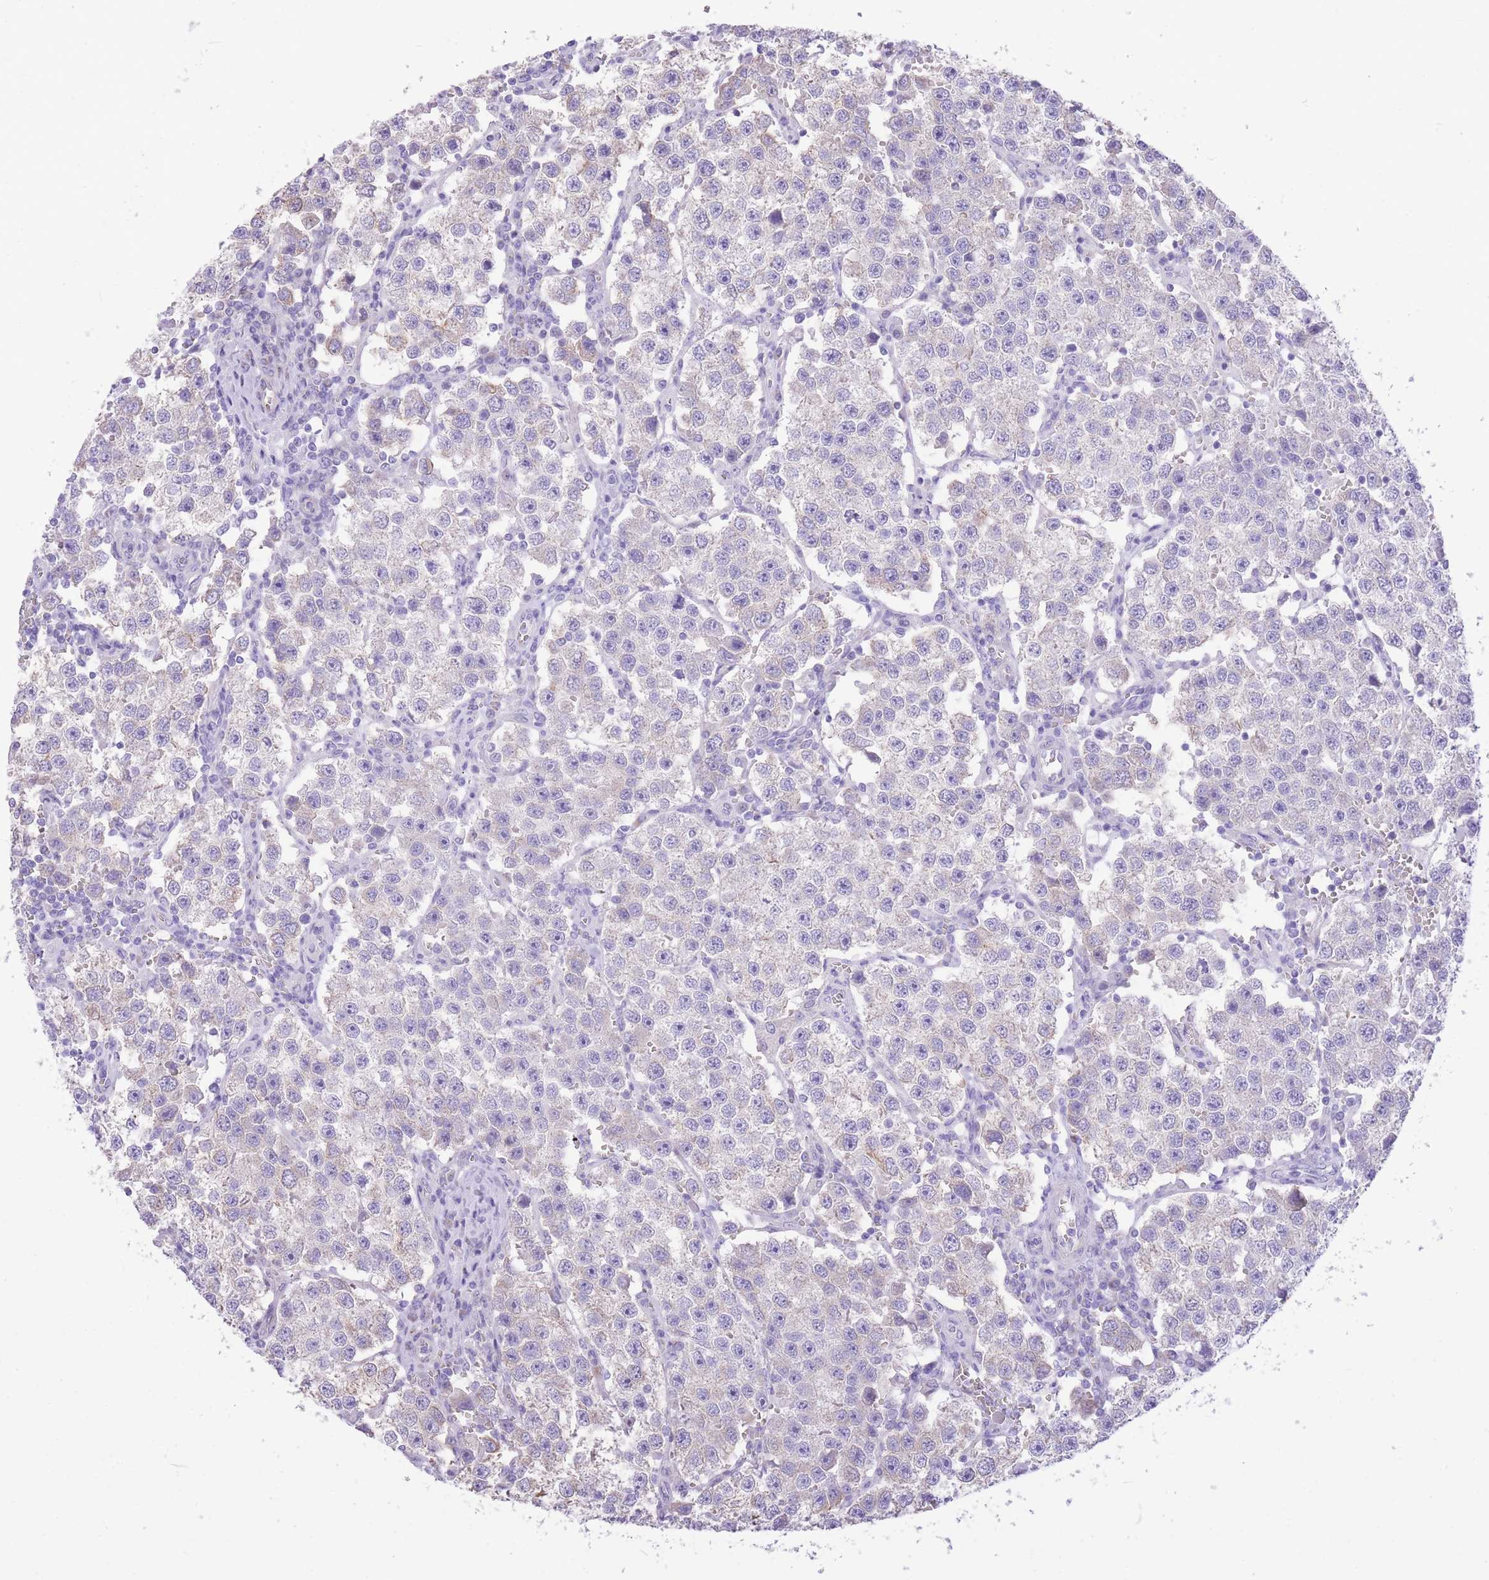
{"staining": {"intensity": "negative", "quantity": "none", "location": "none"}, "tissue": "testis cancer", "cell_type": "Tumor cells", "image_type": "cancer", "snomed": [{"axis": "morphology", "description": "Seminoma, NOS"}, {"axis": "topography", "description": "Testis"}], "caption": "This is a histopathology image of immunohistochemistry staining of testis seminoma, which shows no positivity in tumor cells. (Stains: DAB immunohistochemistry with hematoxylin counter stain, Microscopy: brightfield microscopy at high magnification).", "gene": "RHOU", "patient": {"sex": "male", "age": 37}}